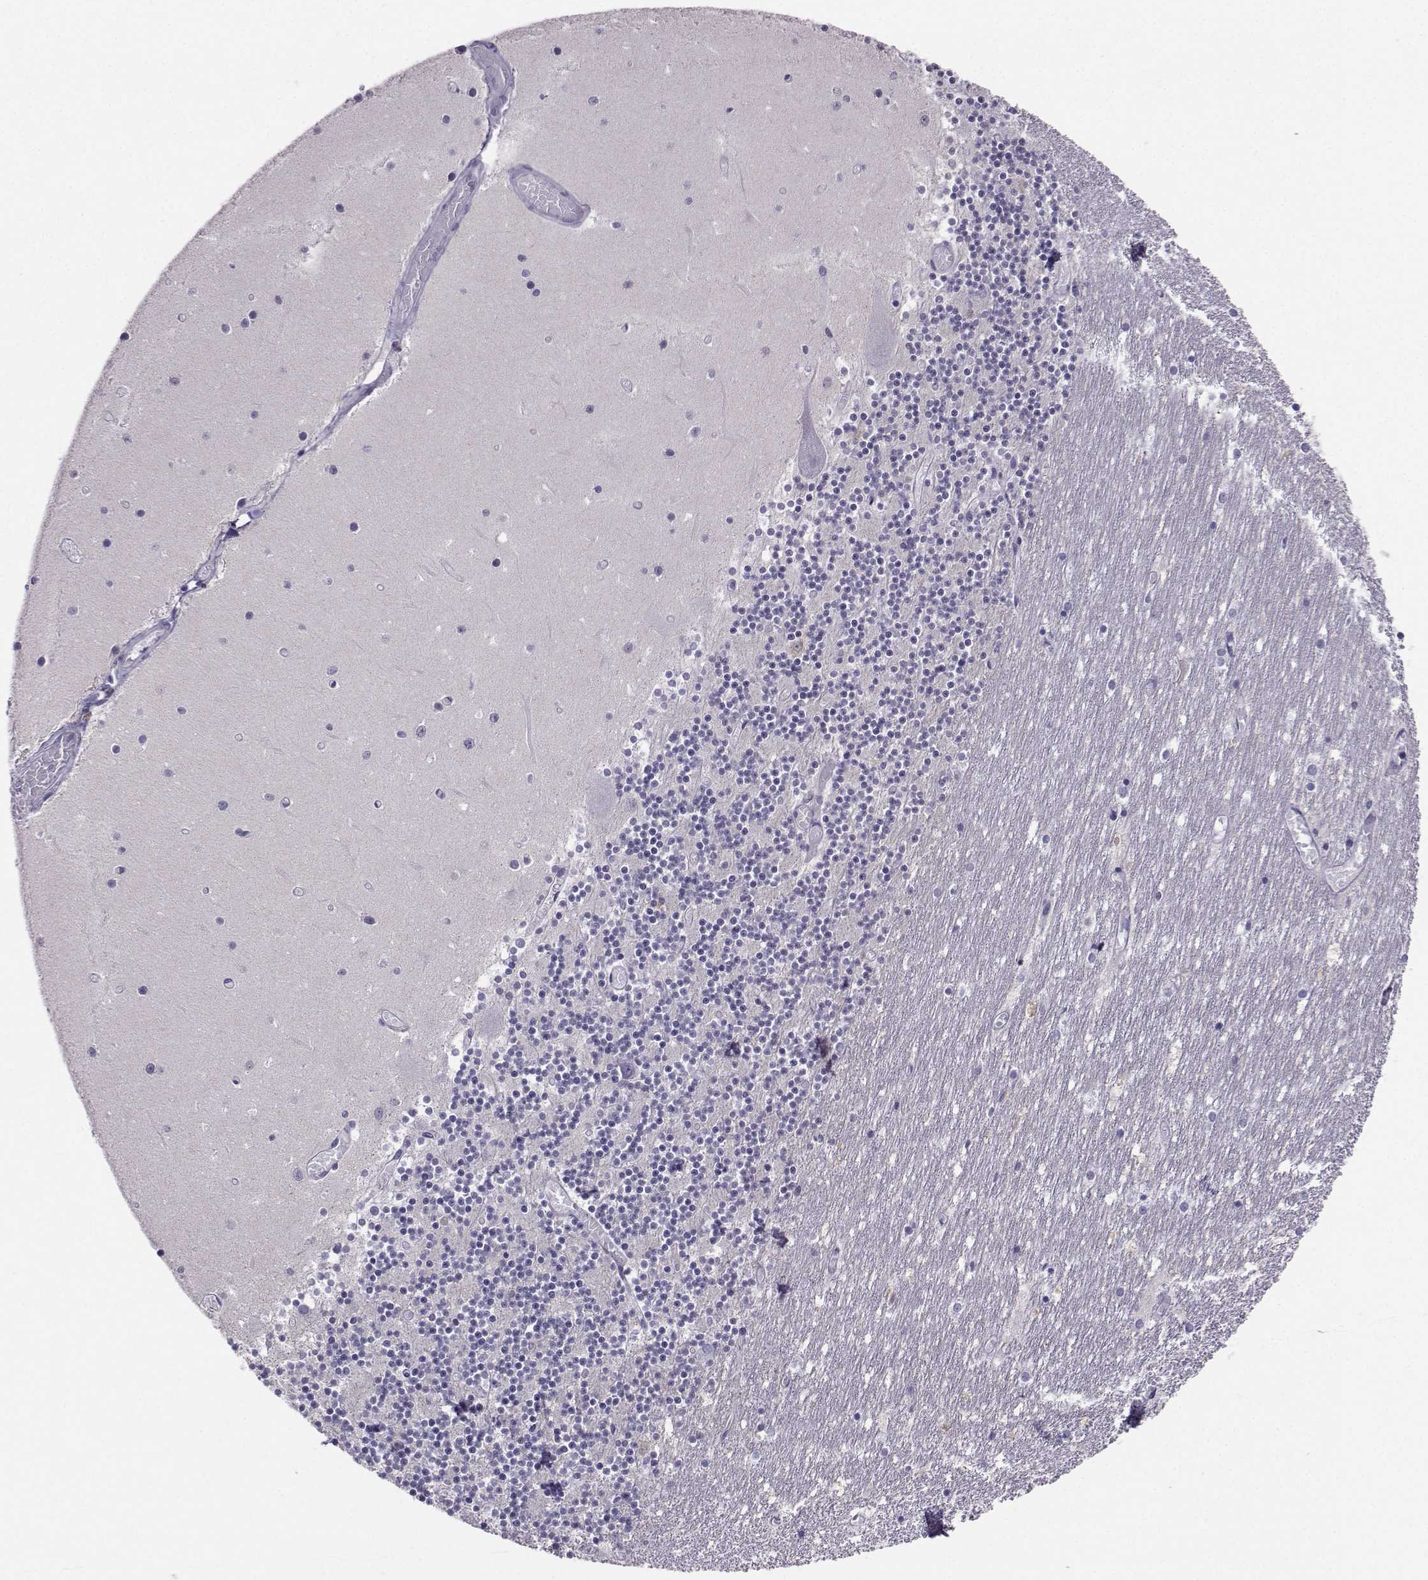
{"staining": {"intensity": "negative", "quantity": "none", "location": "none"}, "tissue": "cerebellum", "cell_type": "Cells in granular layer", "image_type": "normal", "snomed": [{"axis": "morphology", "description": "Normal tissue, NOS"}, {"axis": "topography", "description": "Cerebellum"}], "caption": "This is an immunohistochemistry image of unremarkable cerebellum. There is no positivity in cells in granular layer.", "gene": "PGK1", "patient": {"sex": "female", "age": 28}}